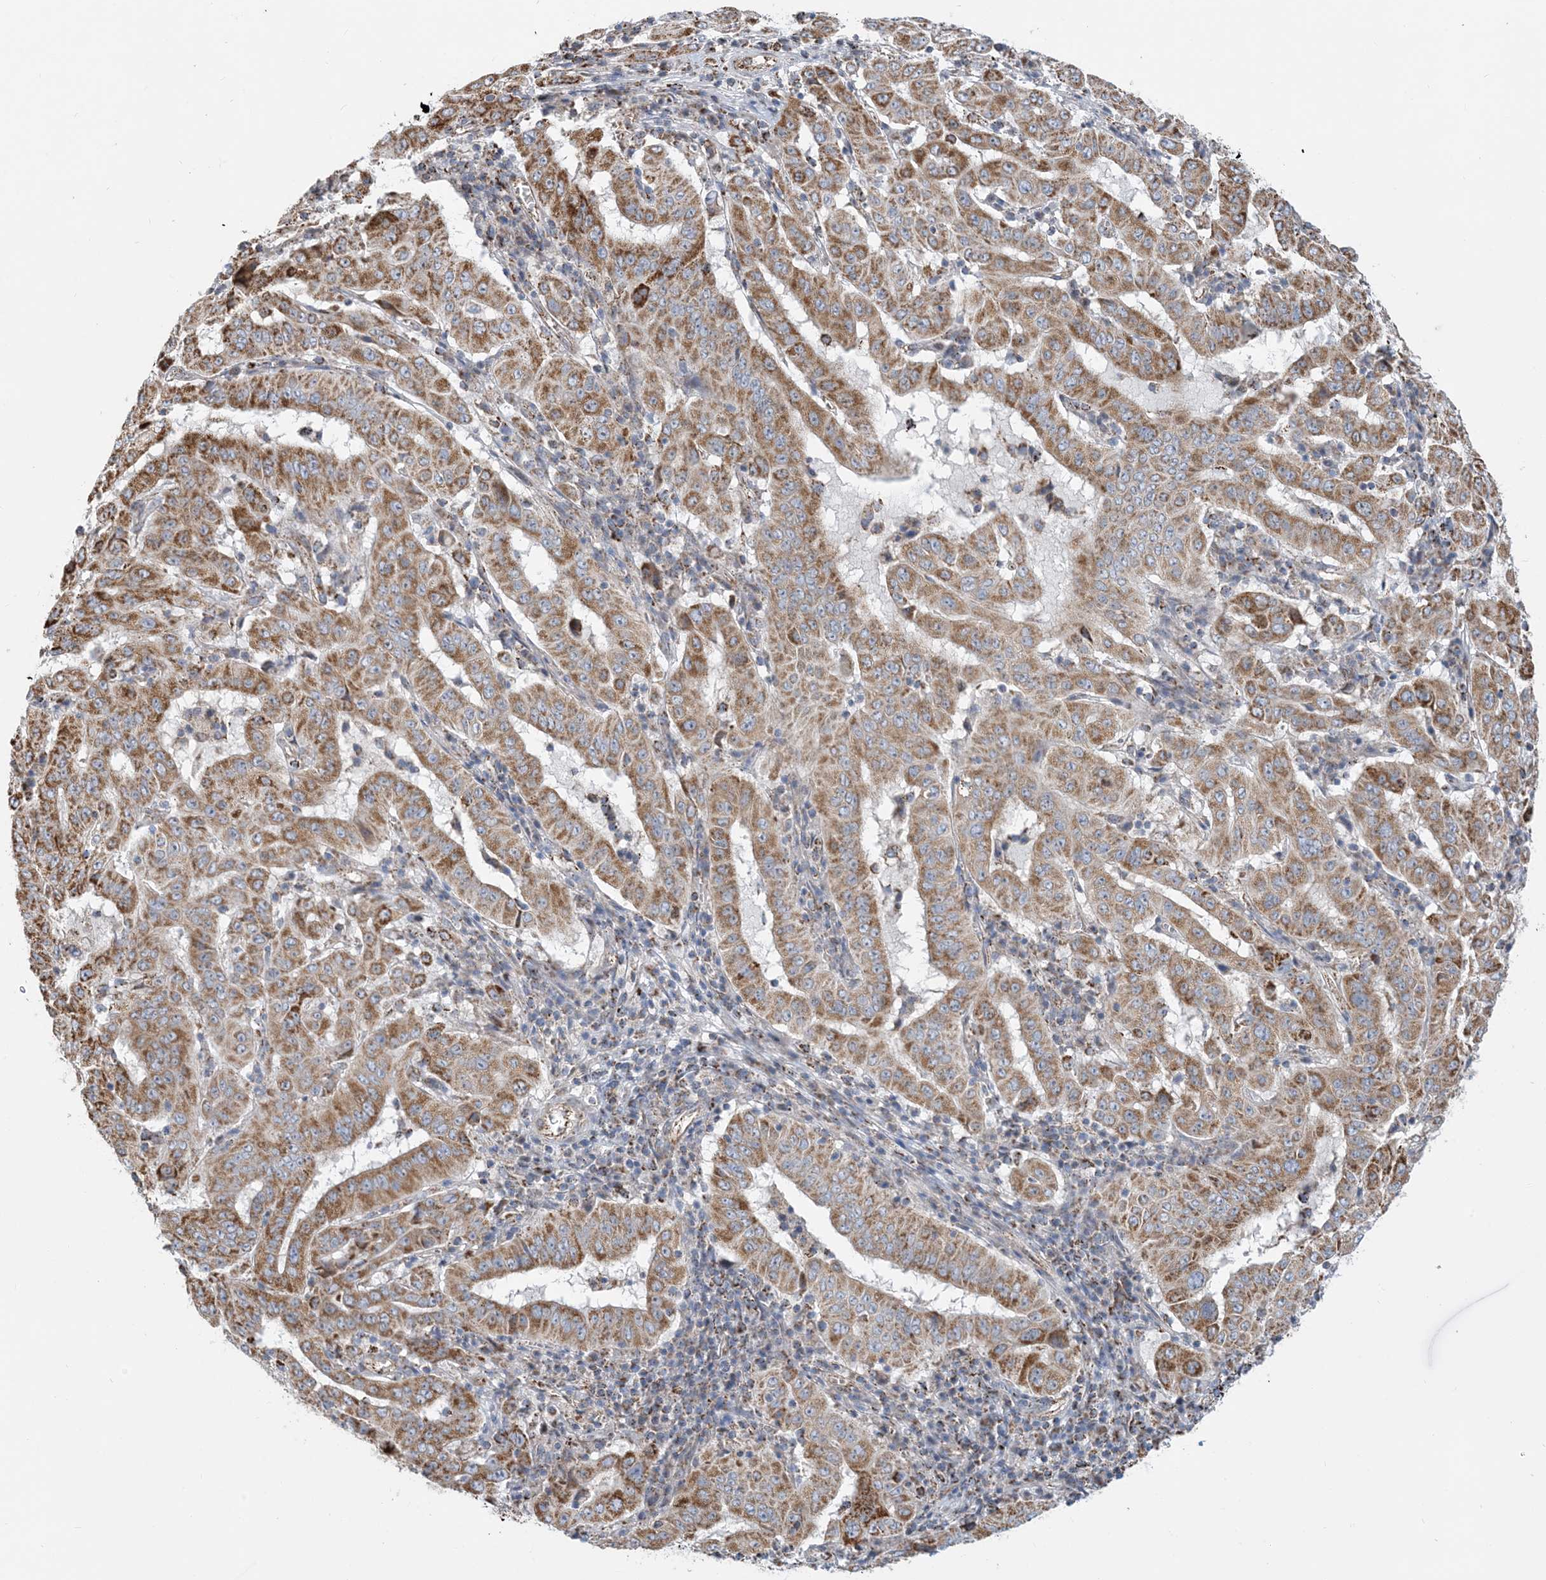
{"staining": {"intensity": "moderate", "quantity": ">75%", "location": "cytoplasmic/membranous"}, "tissue": "pancreatic cancer", "cell_type": "Tumor cells", "image_type": "cancer", "snomed": [{"axis": "morphology", "description": "Adenocarcinoma, NOS"}, {"axis": "topography", "description": "Pancreas"}], "caption": "Protein positivity by immunohistochemistry (IHC) exhibits moderate cytoplasmic/membranous expression in about >75% of tumor cells in adenocarcinoma (pancreatic).", "gene": "PCDHGA1", "patient": {"sex": "male", "age": 63}}